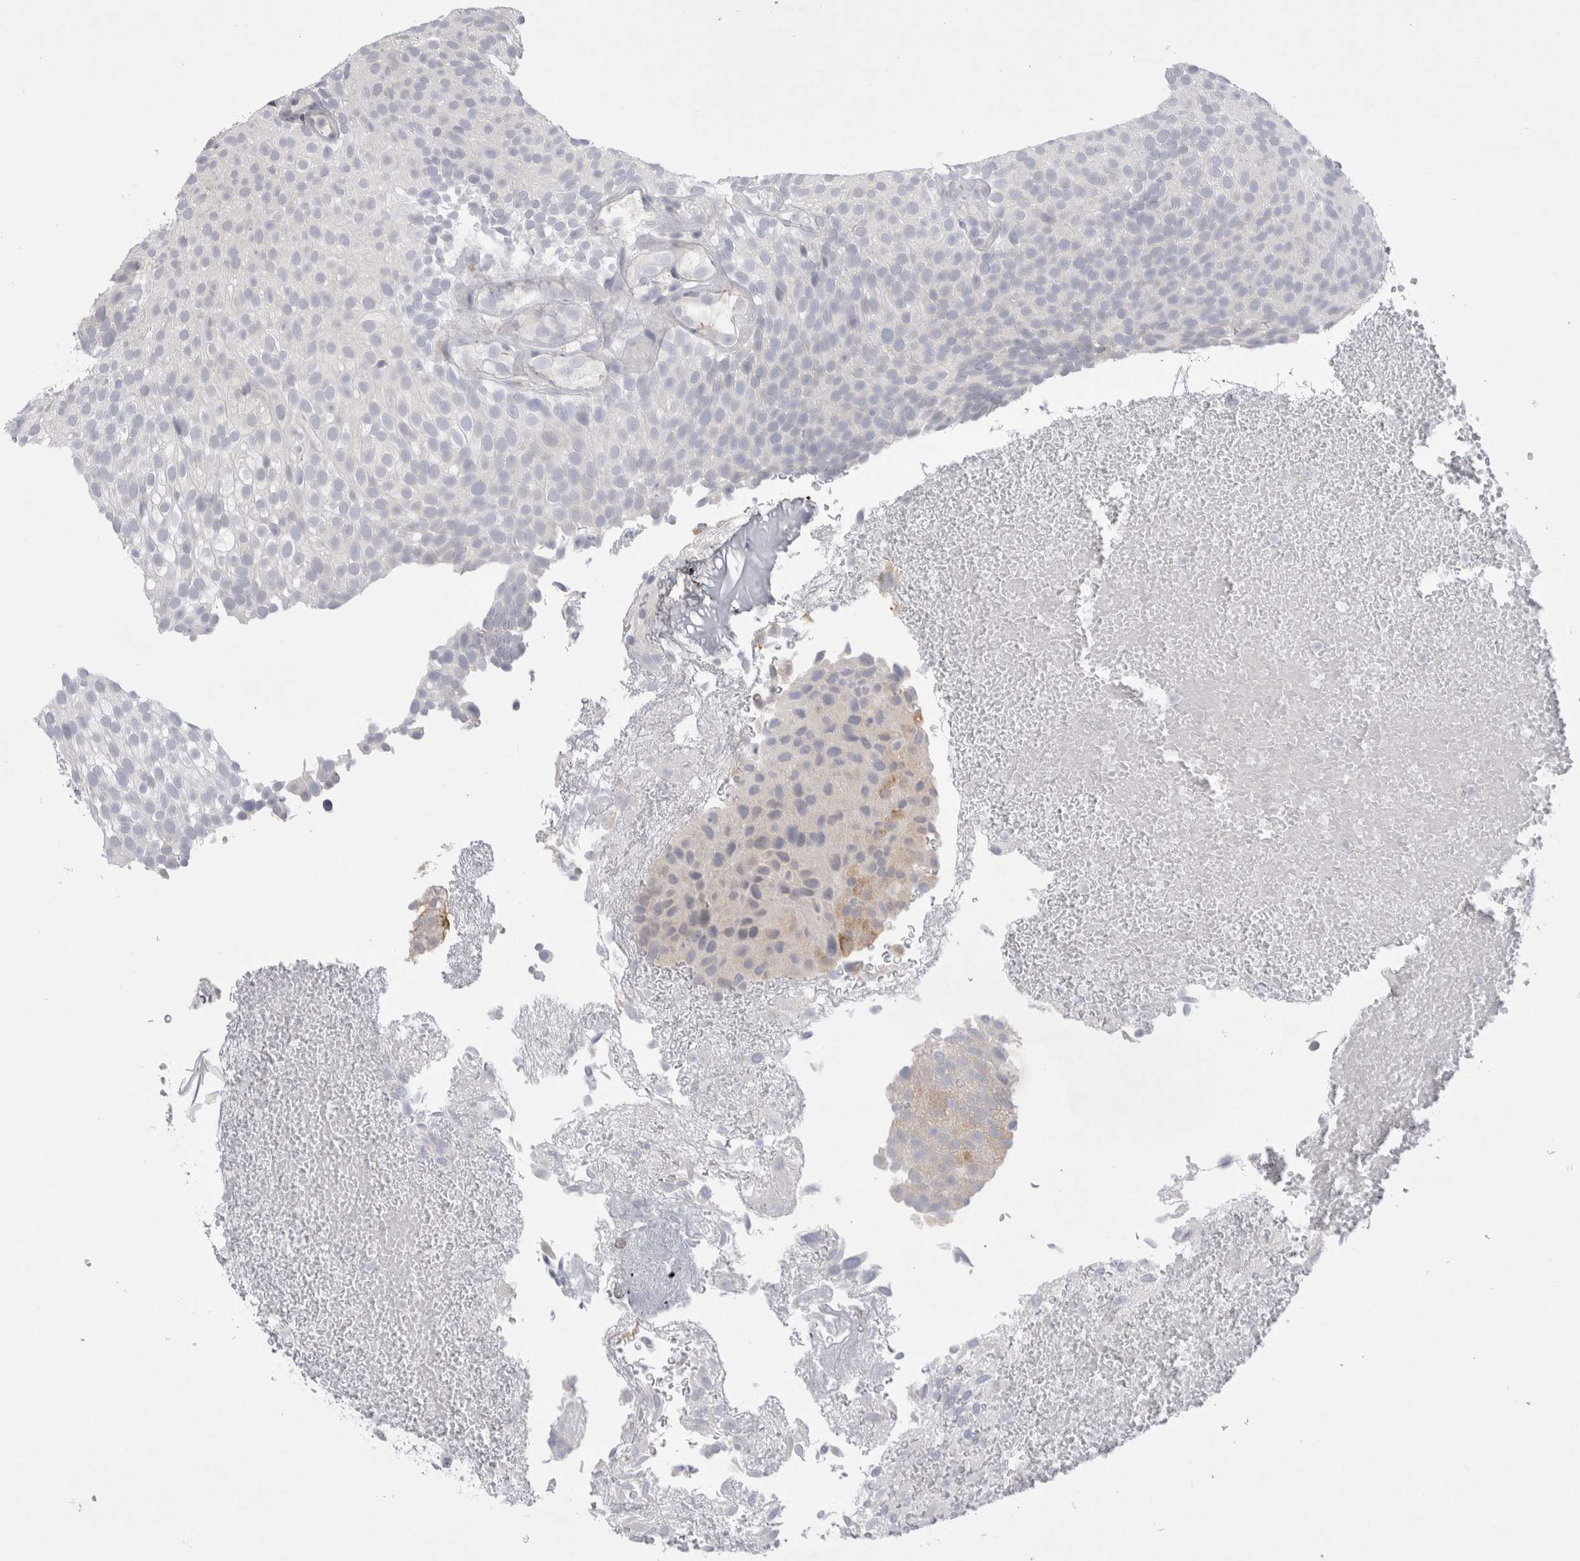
{"staining": {"intensity": "negative", "quantity": "none", "location": "none"}, "tissue": "urothelial cancer", "cell_type": "Tumor cells", "image_type": "cancer", "snomed": [{"axis": "morphology", "description": "Urothelial carcinoma, Low grade"}, {"axis": "topography", "description": "Urinary bladder"}], "caption": "High power microscopy histopathology image of an immunohistochemistry histopathology image of urothelial cancer, revealing no significant positivity in tumor cells.", "gene": "CERS5", "patient": {"sex": "male", "age": 78}}